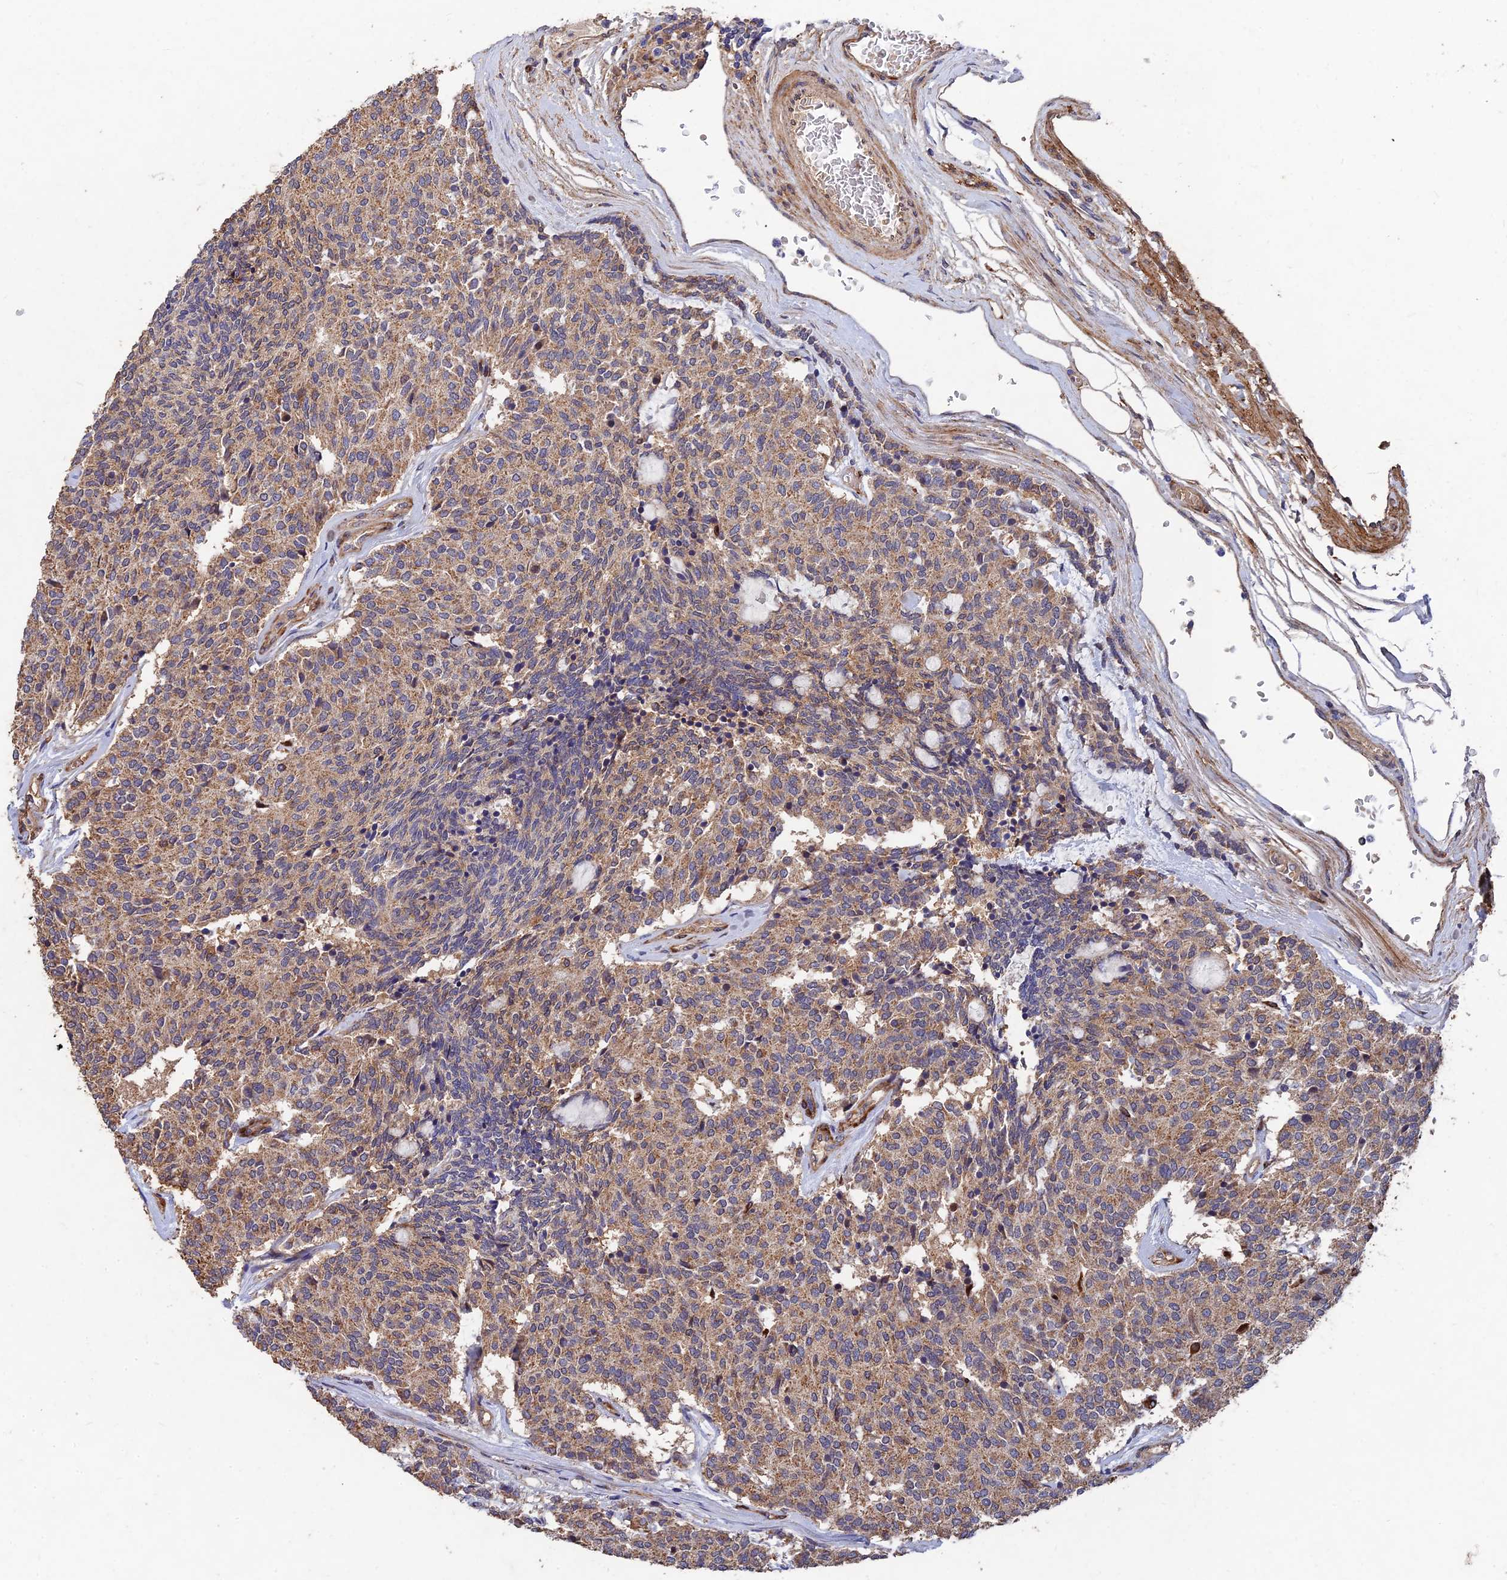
{"staining": {"intensity": "moderate", "quantity": ">75%", "location": "cytoplasmic/membranous"}, "tissue": "carcinoid", "cell_type": "Tumor cells", "image_type": "cancer", "snomed": [{"axis": "morphology", "description": "Carcinoid, malignant, NOS"}, {"axis": "topography", "description": "Pancreas"}], "caption": "Immunohistochemical staining of malignant carcinoid displays medium levels of moderate cytoplasmic/membranous protein staining in approximately >75% of tumor cells.", "gene": "SLC38A11", "patient": {"sex": "female", "age": 54}}